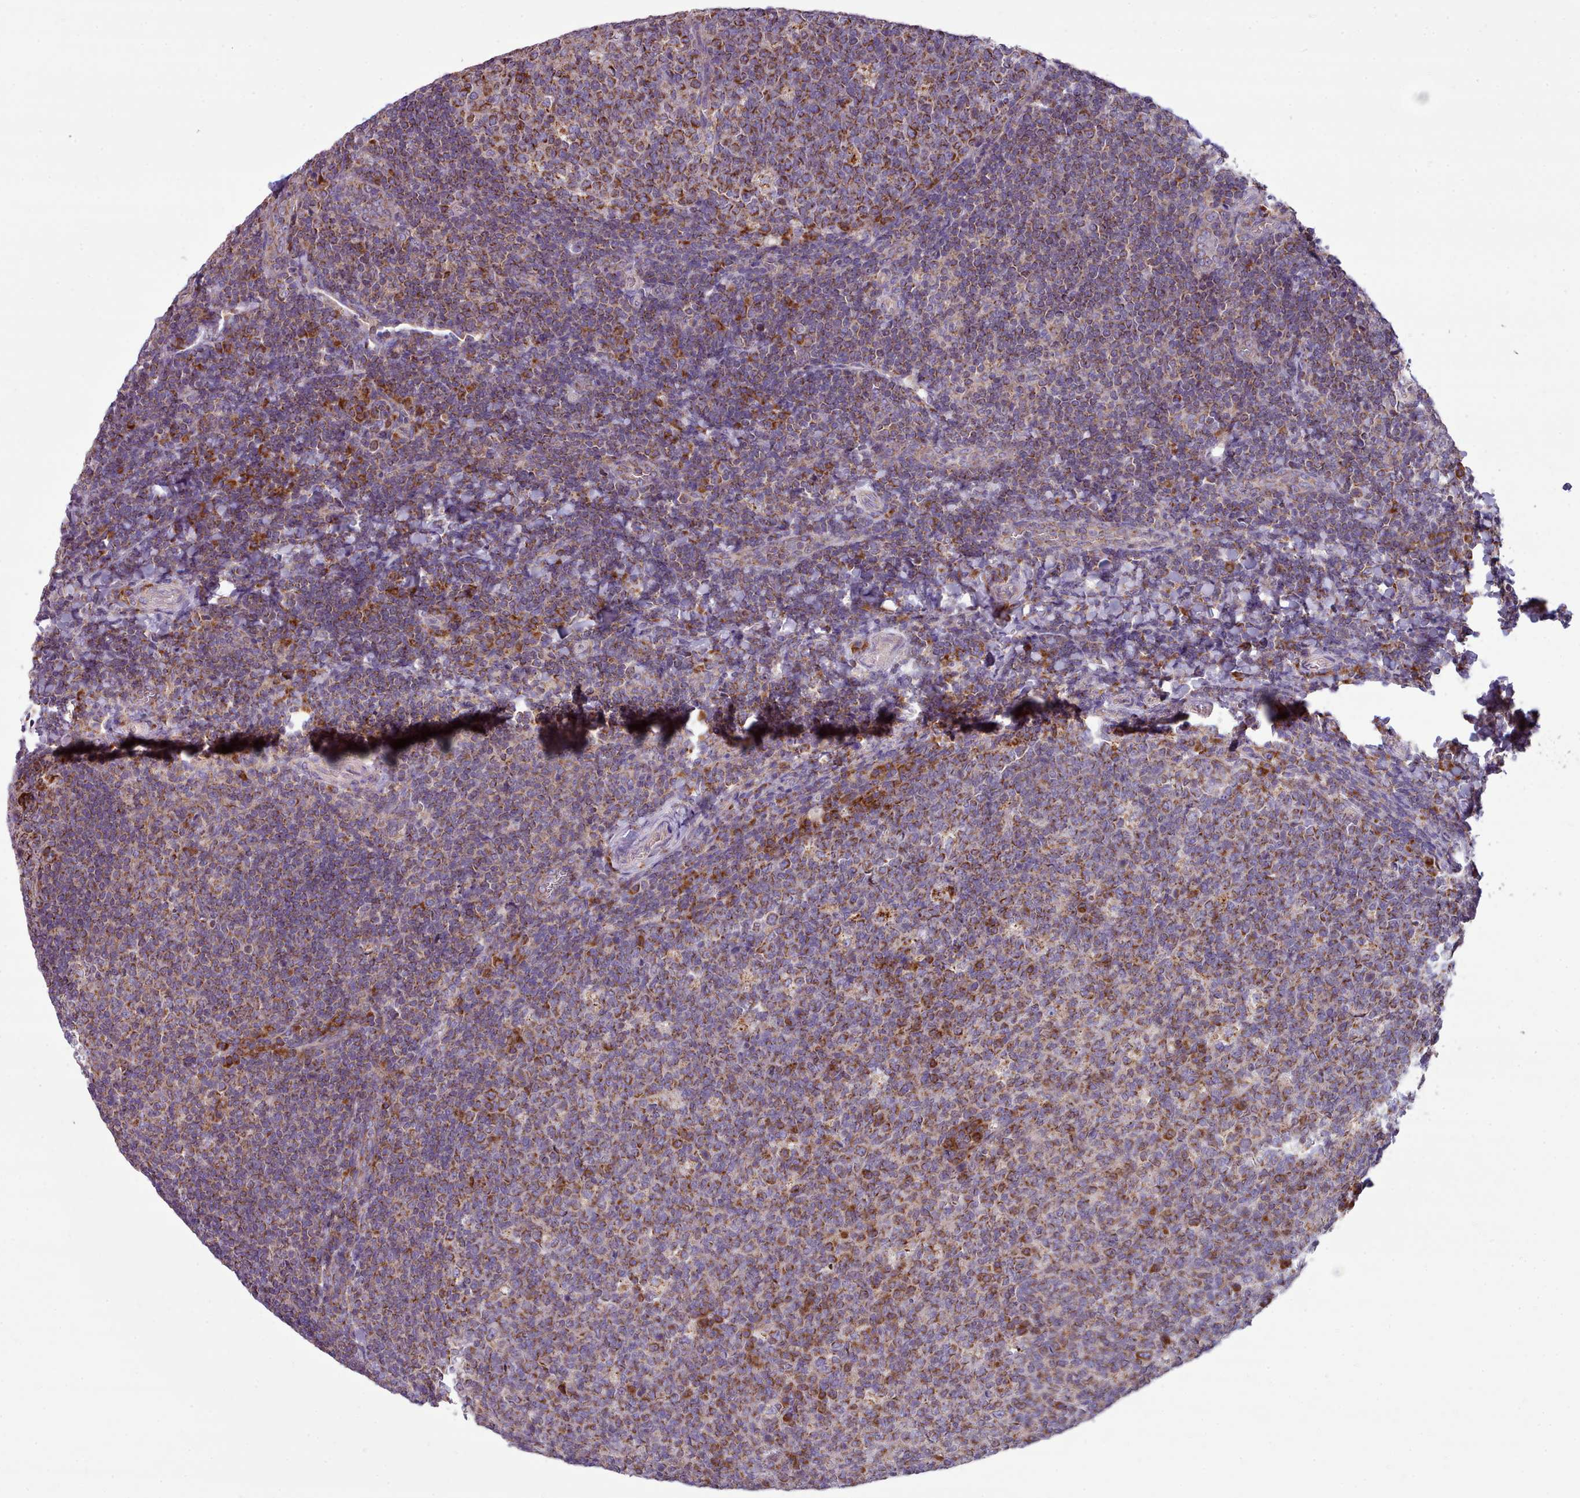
{"staining": {"intensity": "strong", "quantity": "25%-75%", "location": "cytoplasmic/membranous"}, "tissue": "tonsil", "cell_type": "Germinal center cells", "image_type": "normal", "snomed": [{"axis": "morphology", "description": "Normal tissue, NOS"}, {"axis": "topography", "description": "Tonsil"}], "caption": "Protein analysis of unremarkable tonsil shows strong cytoplasmic/membranous expression in about 25%-75% of germinal center cells. Using DAB (3,3'-diaminobenzidine) (brown) and hematoxylin (blue) stains, captured at high magnification using brightfield microscopy.", "gene": "SRP54", "patient": {"sex": "male", "age": 17}}